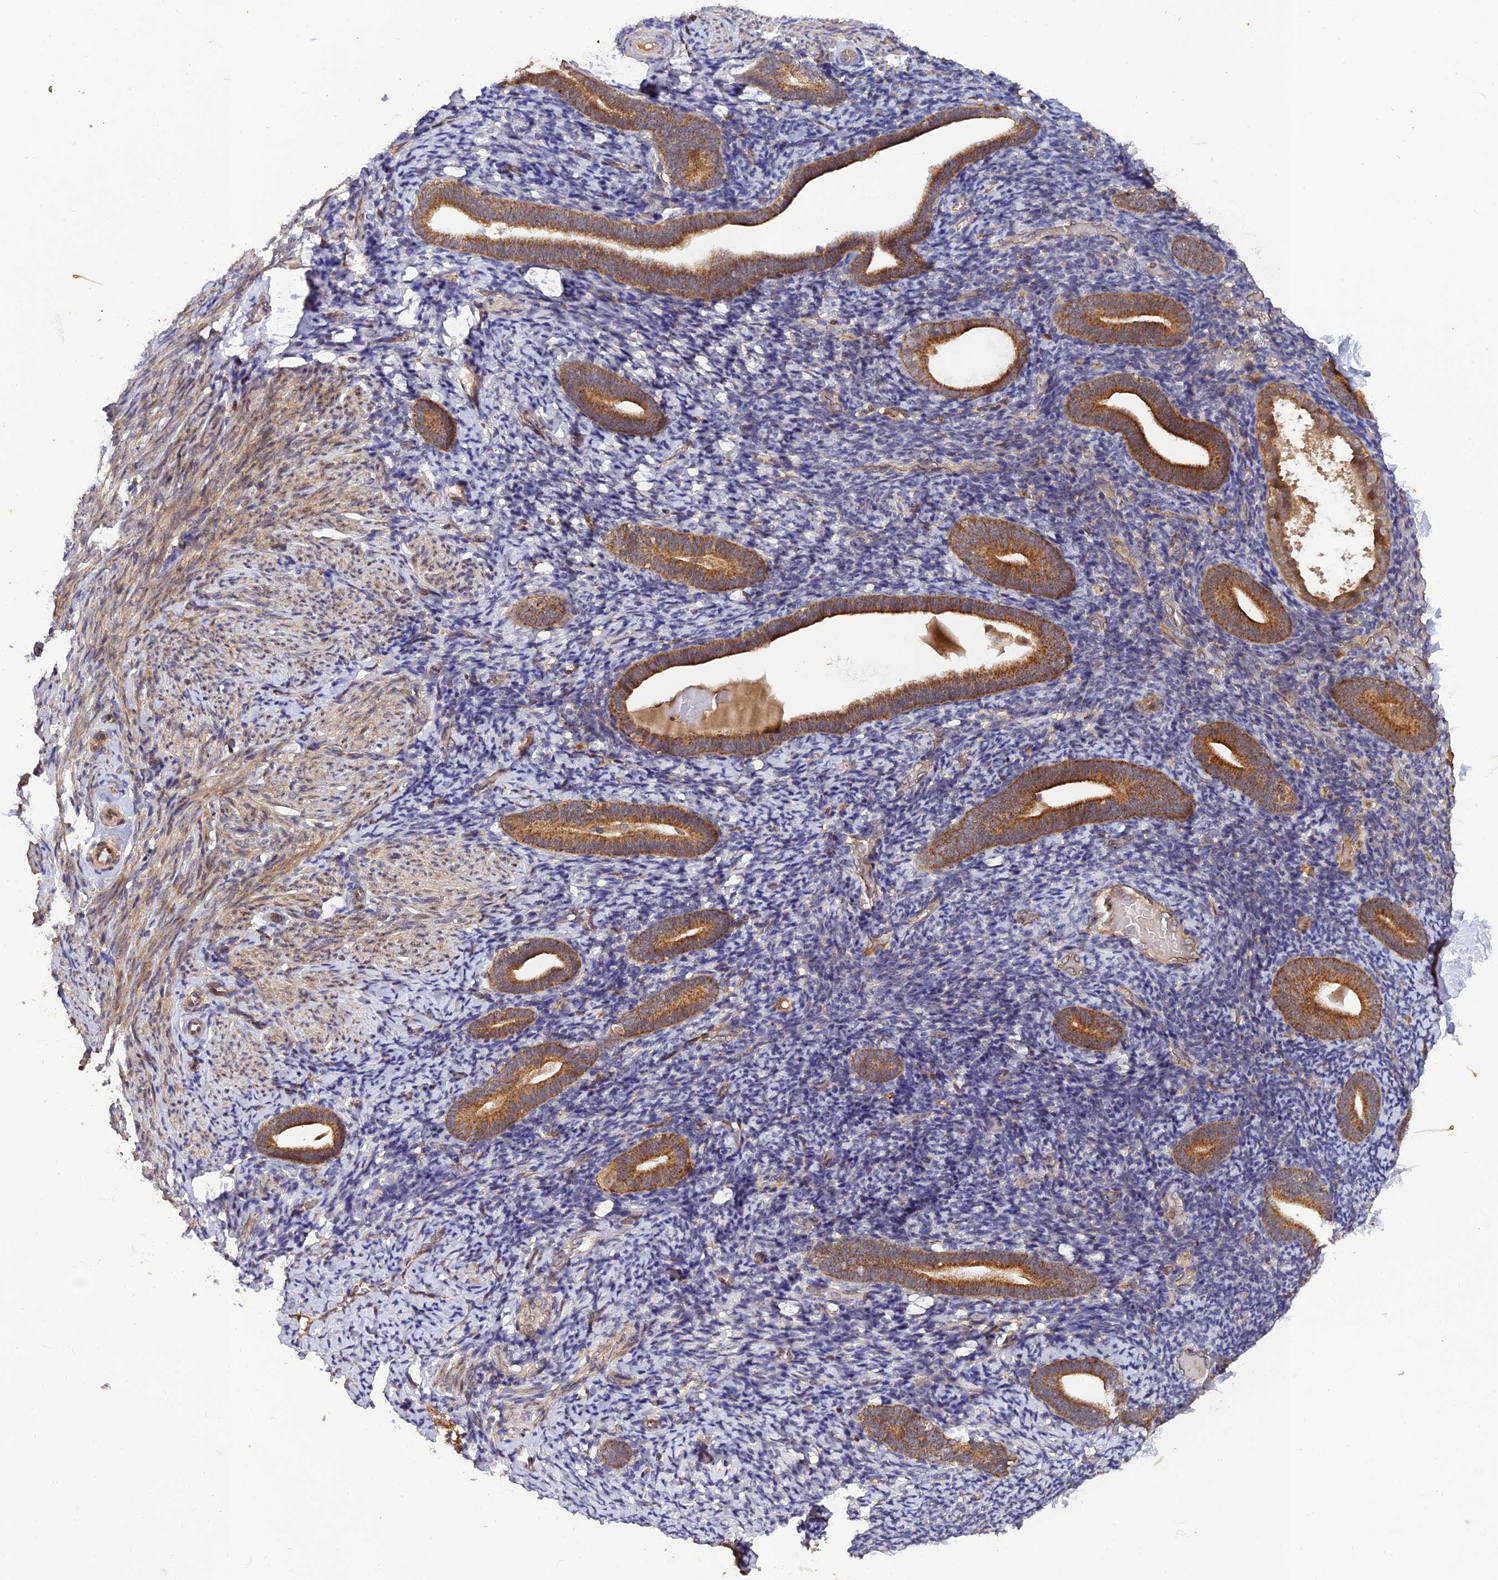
{"staining": {"intensity": "weak", "quantity": "25%-75%", "location": "cytoplasmic/membranous"}, "tissue": "endometrium", "cell_type": "Cells in endometrial stroma", "image_type": "normal", "snomed": [{"axis": "morphology", "description": "Normal tissue, NOS"}, {"axis": "topography", "description": "Endometrium"}], "caption": "Cells in endometrial stroma display low levels of weak cytoplasmic/membranous expression in about 25%-75% of cells in benign endometrium.", "gene": "REV1", "patient": {"sex": "female", "age": 51}}